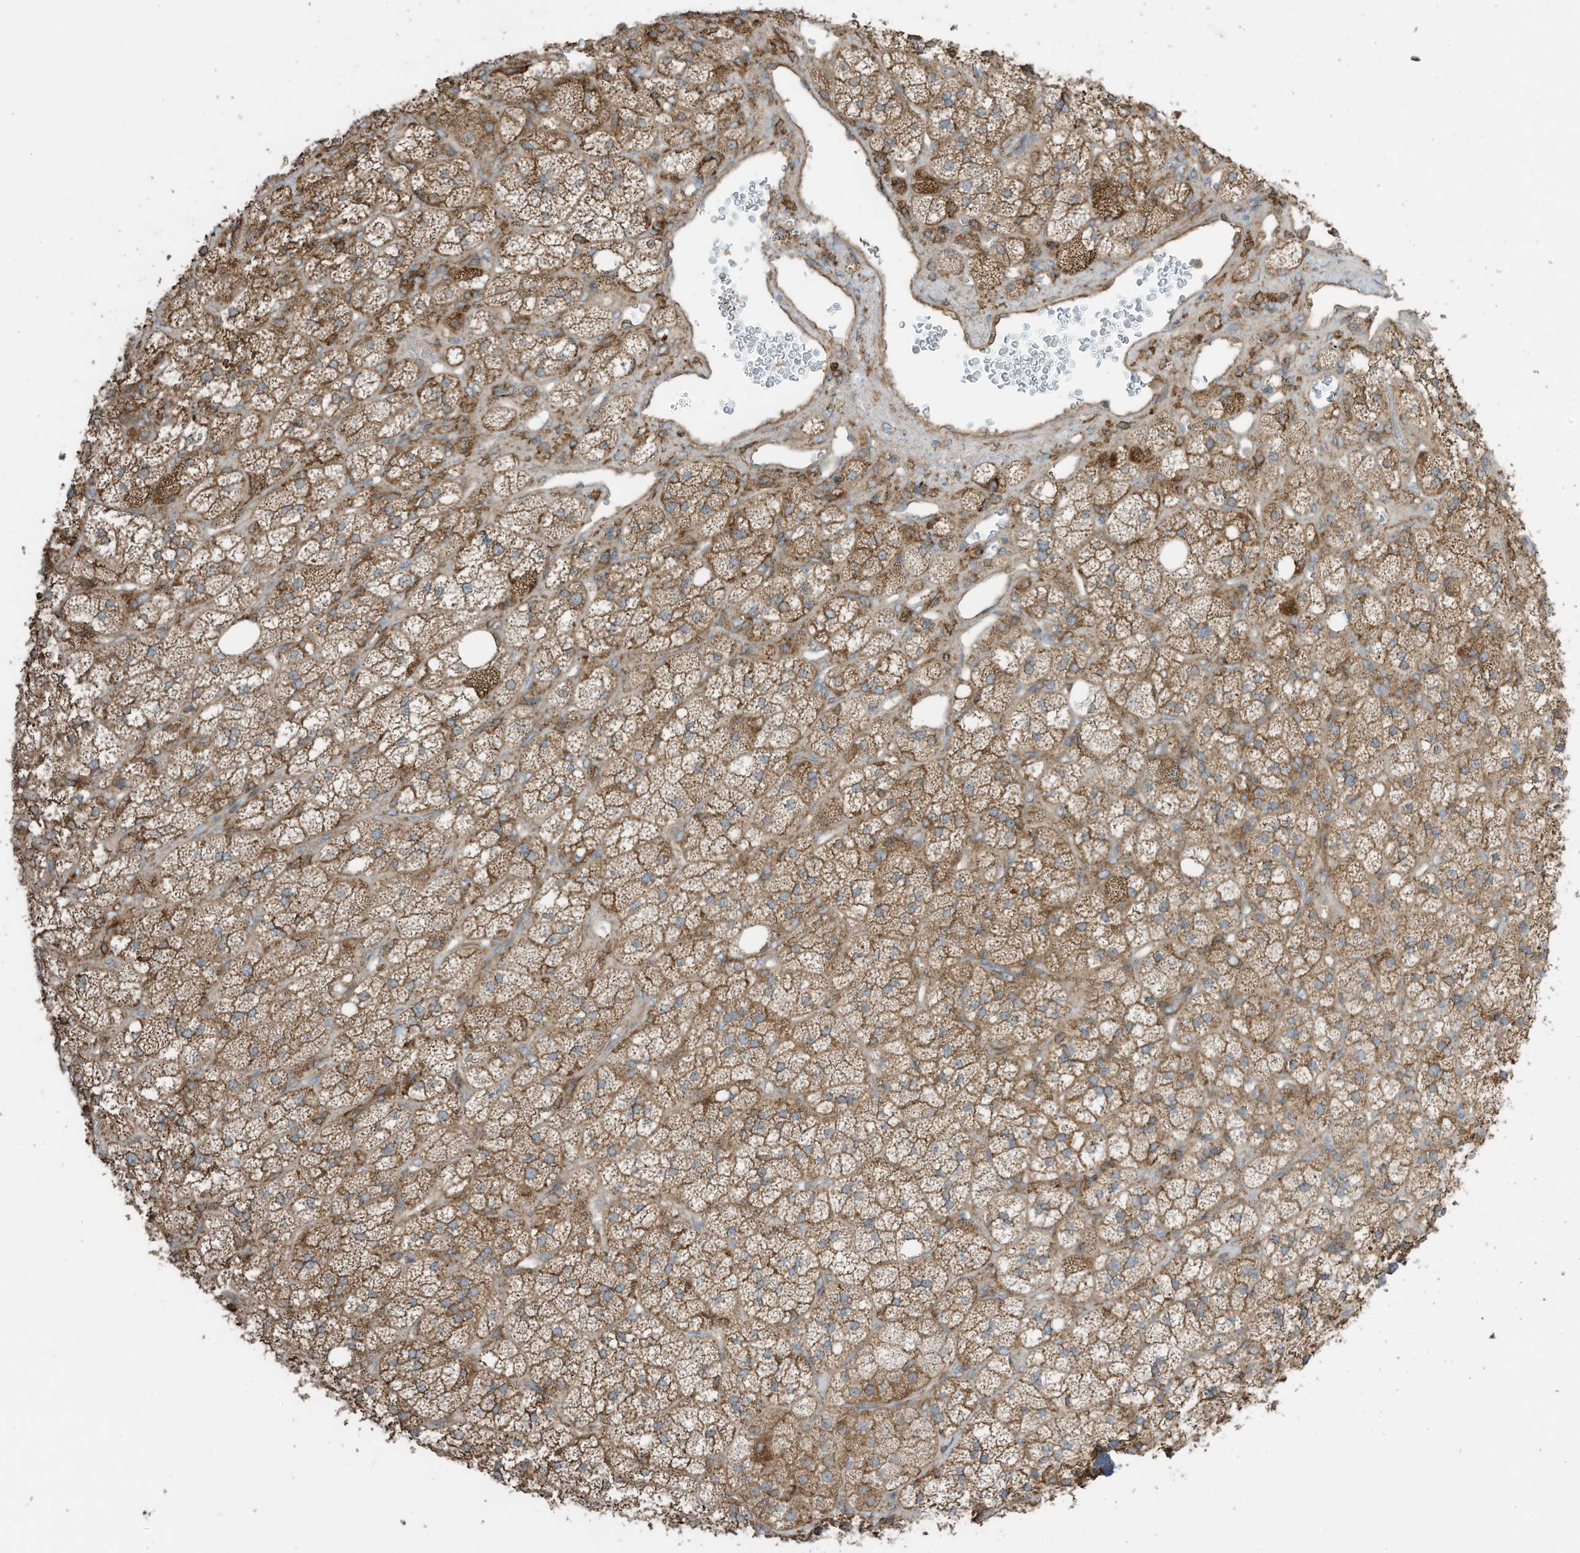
{"staining": {"intensity": "moderate", "quantity": ">75%", "location": "cytoplasmic/membranous"}, "tissue": "adrenal gland", "cell_type": "Glandular cells", "image_type": "normal", "snomed": [{"axis": "morphology", "description": "Normal tissue, NOS"}, {"axis": "topography", "description": "Adrenal gland"}], "caption": "An IHC image of normal tissue is shown. Protein staining in brown shows moderate cytoplasmic/membranous positivity in adrenal gland within glandular cells. (brown staining indicates protein expression, while blue staining denotes nuclei).", "gene": "CGAS", "patient": {"sex": "male", "age": 61}}